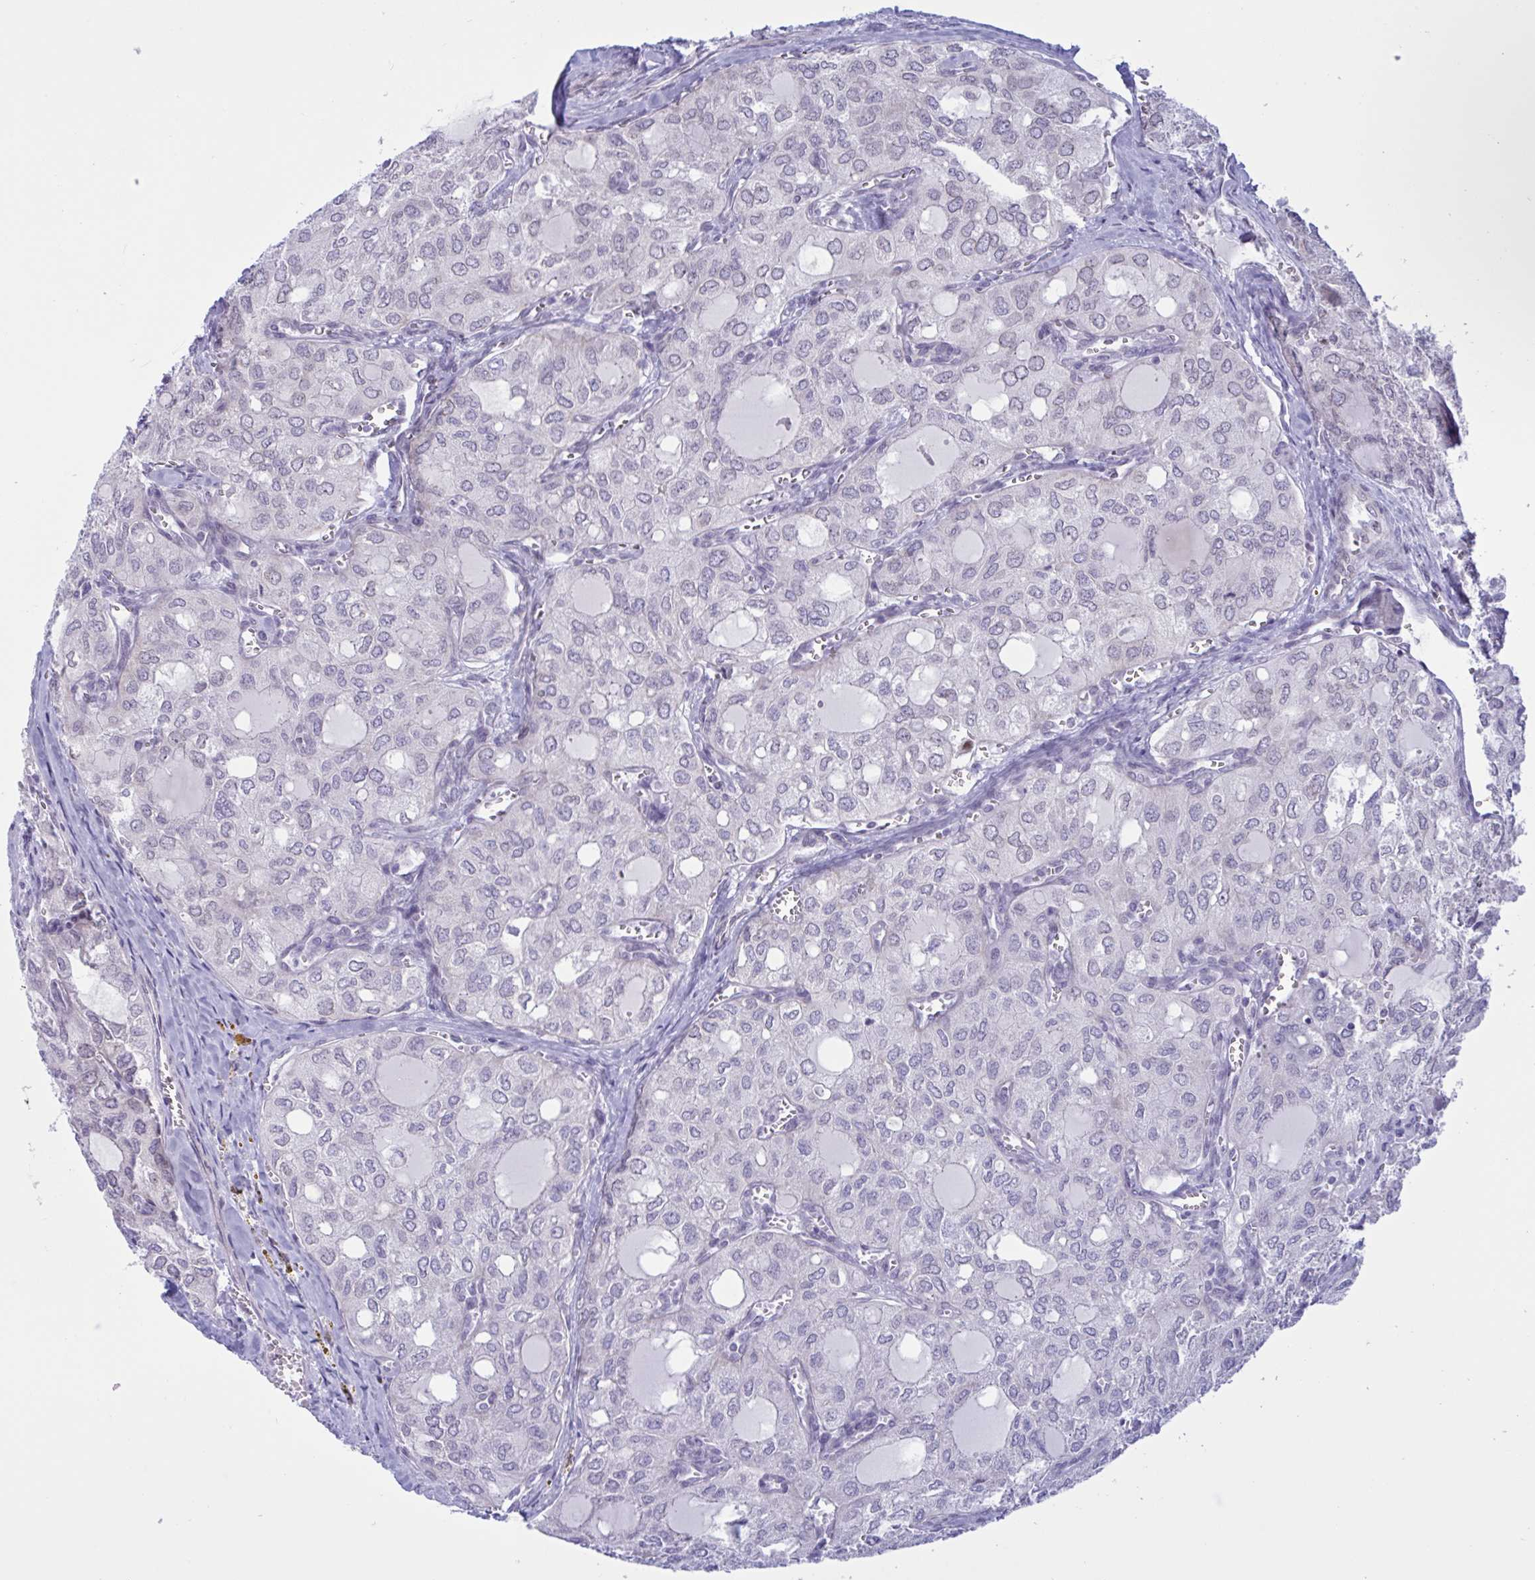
{"staining": {"intensity": "negative", "quantity": "none", "location": "none"}, "tissue": "thyroid cancer", "cell_type": "Tumor cells", "image_type": "cancer", "snomed": [{"axis": "morphology", "description": "Follicular adenoma carcinoma, NOS"}, {"axis": "topography", "description": "Thyroid gland"}], "caption": "A high-resolution micrograph shows immunohistochemistry staining of thyroid cancer, which displays no significant staining in tumor cells.", "gene": "DOCK11", "patient": {"sex": "male", "age": 75}}